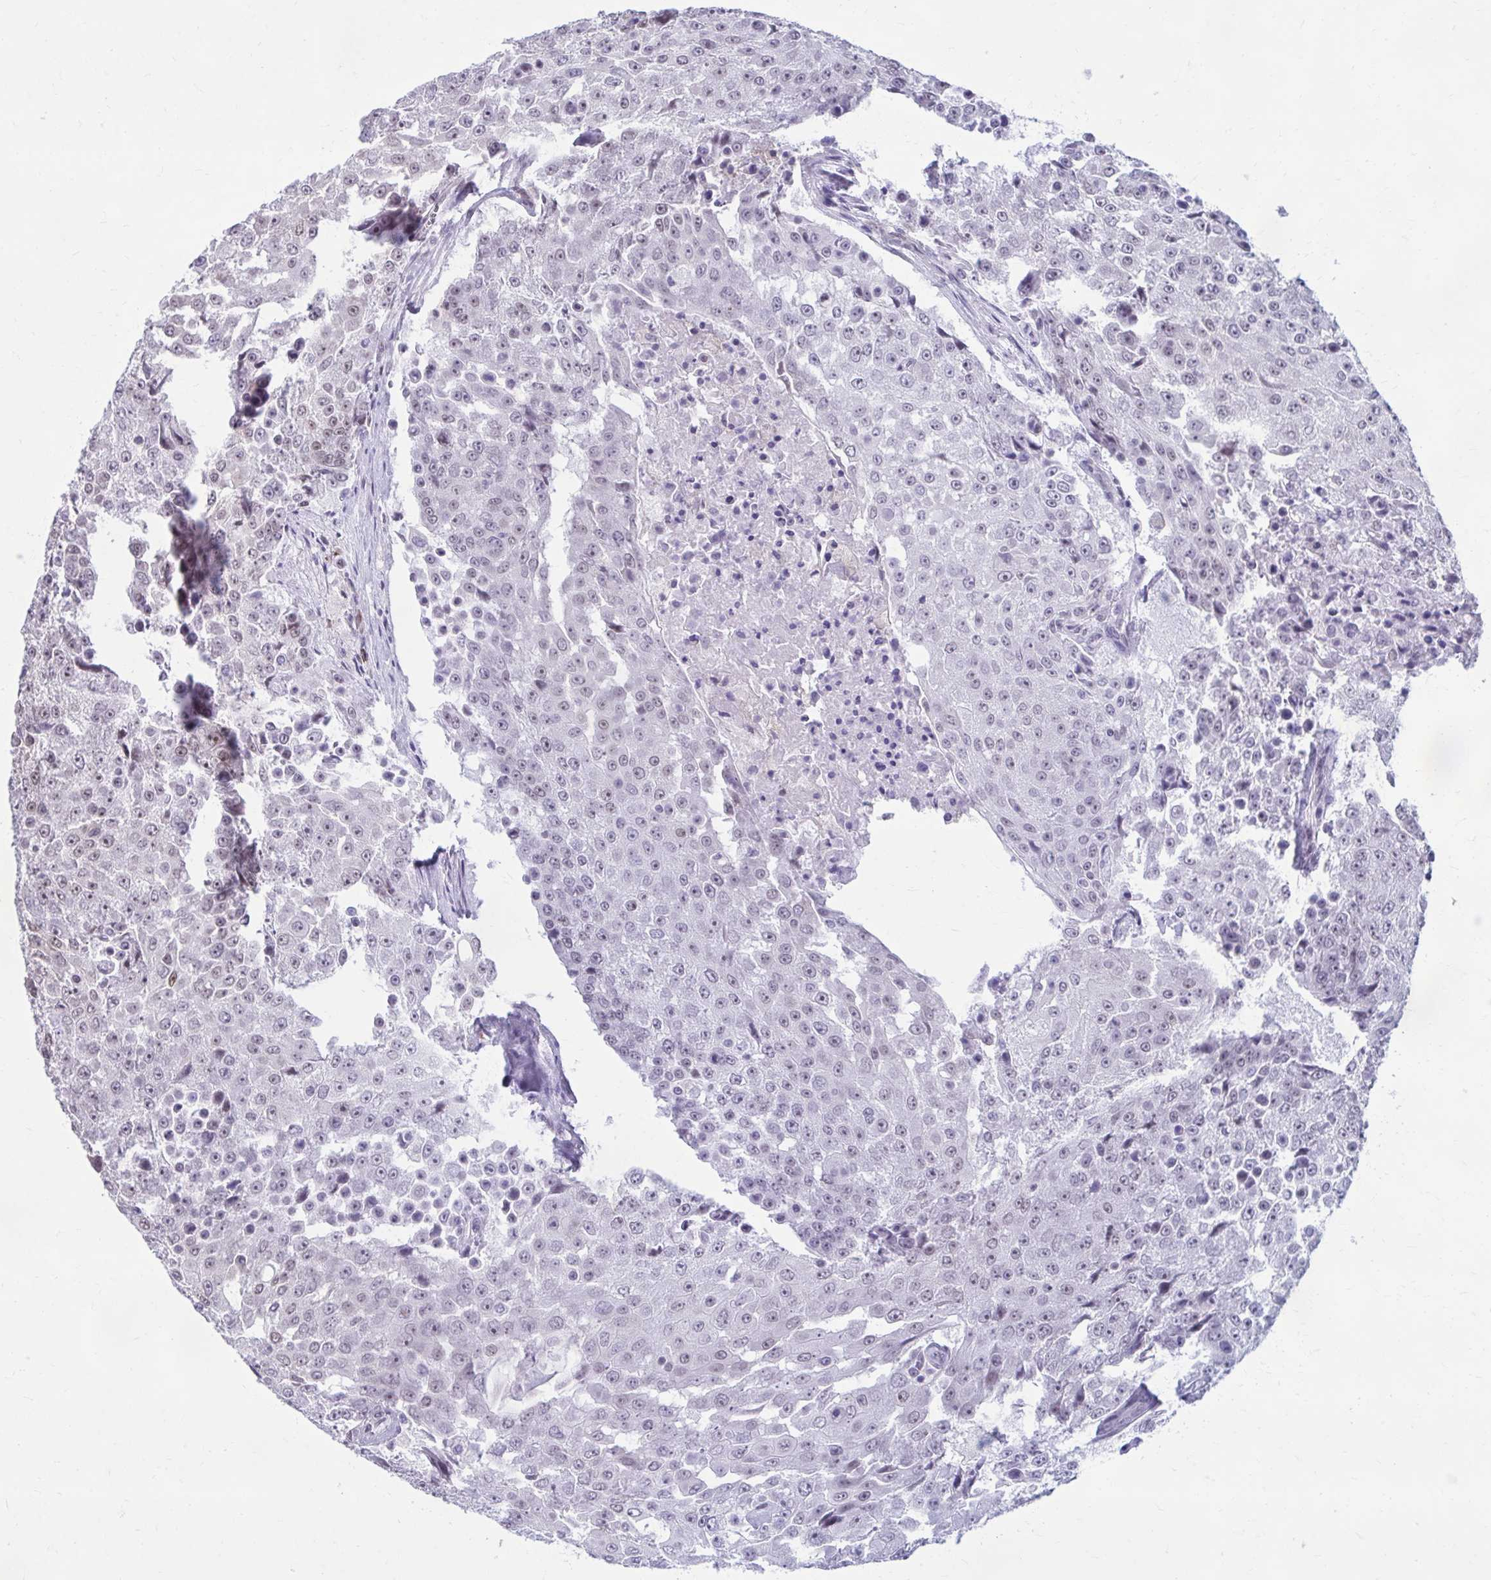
{"staining": {"intensity": "negative", "quantity": "none", "location": "none"}, "tissue": "urothelial cancer", "cell_type": "Tumor cells", "image_type": "cancer", "snomed": [{"axis": "morphology", "description": "Urothelial carcinoma, High grade"}, {"axis": "topography", "description": "Urinary bladder"}], "caption": "The photomicrograph displays no staining of tumor cells in urothelial carcinoma (high-grade).", "gene": "PROSER1", "patient": {"sex": "female", "age": 63}}